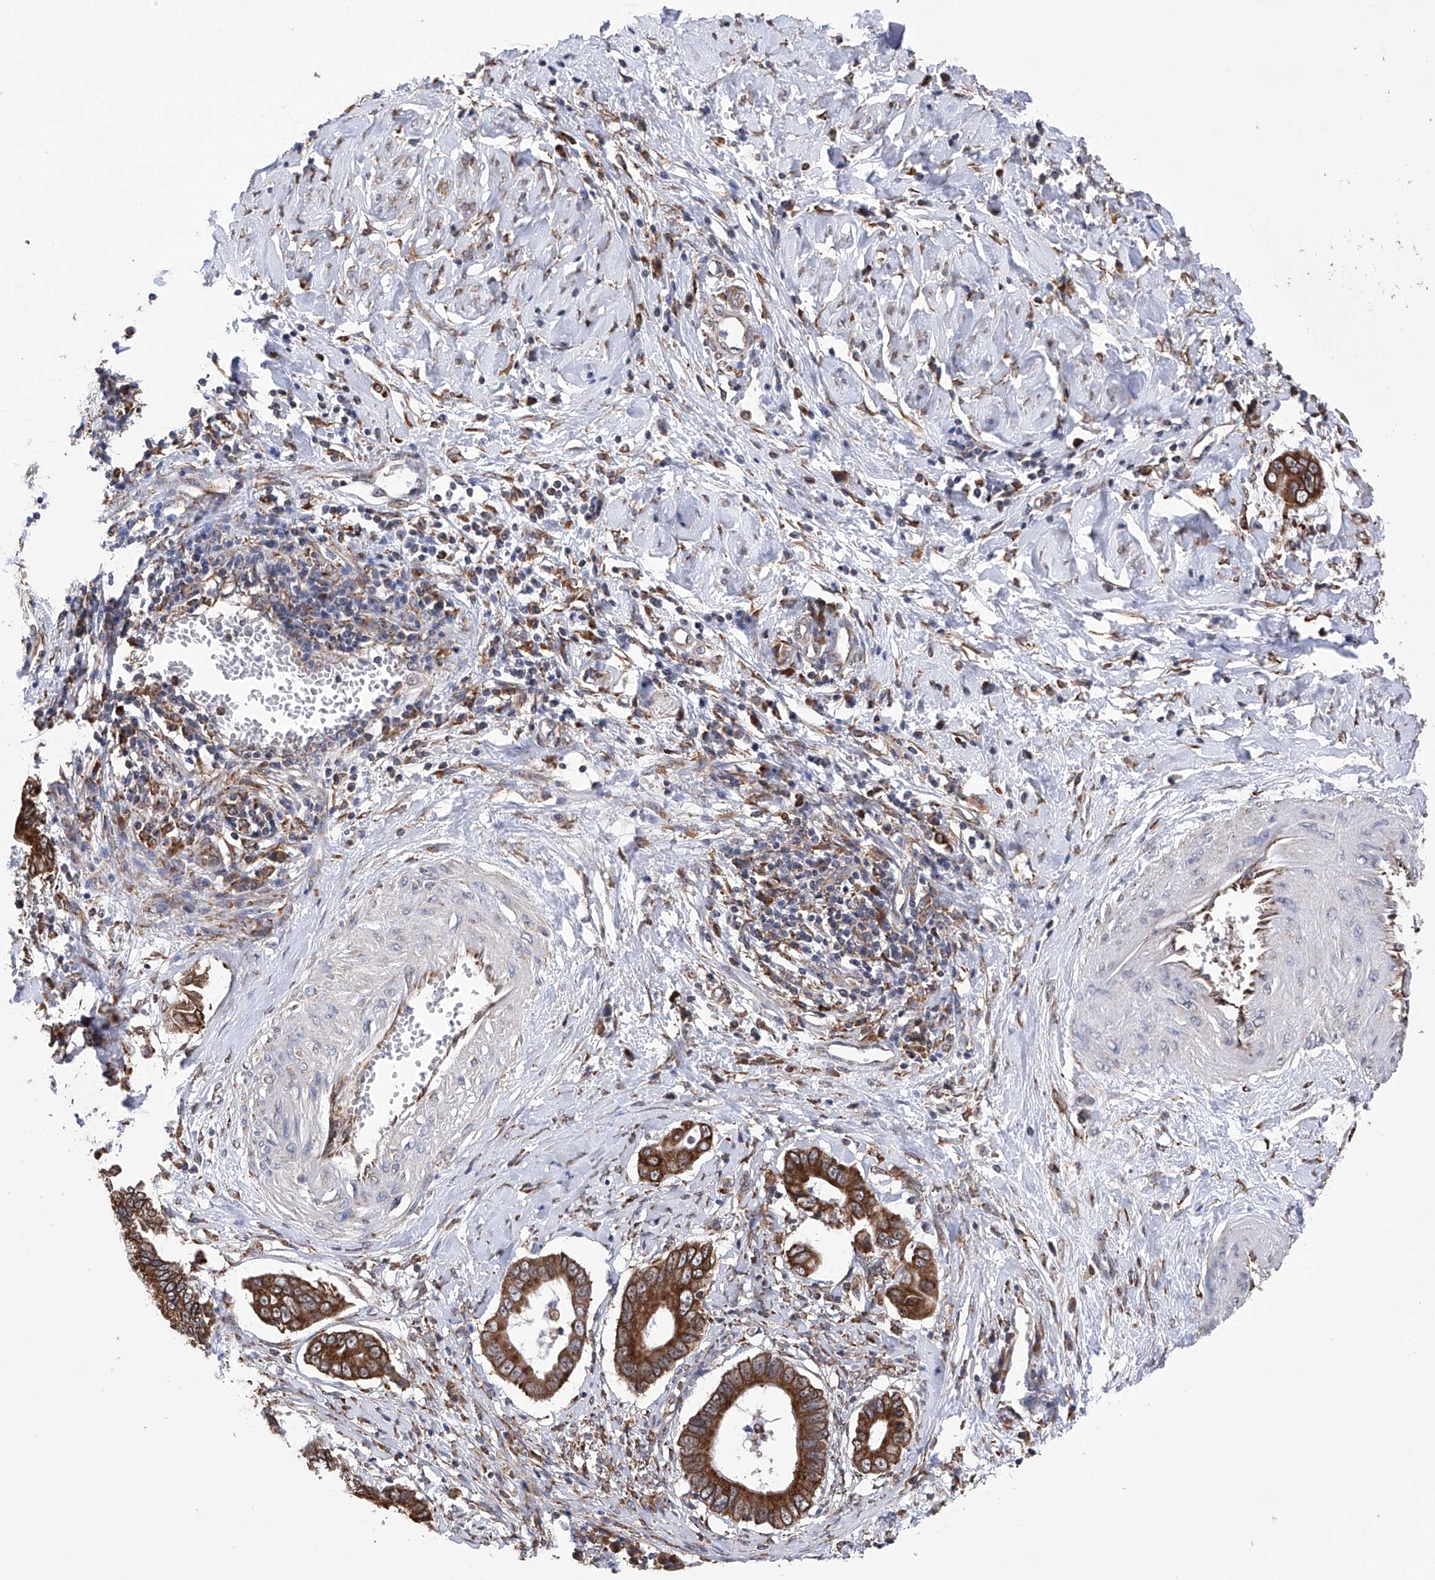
{"staining": {"intensity": "strong", "quantity": ">75%", "location": "cytoplasmic/membranous"}, "tissue": "cervical cancer", "cell_type": "Tumor cells", "image_type": "cancer", "snomed": [{"axis": "morphology", "description": "Adenocarcinoma, NOS"}, {"axis": "topography", "description": "Cervix"}], "caption": "A micrograph of adenocarcinoma (cervical) stained for a protein exhibits strong cytoplasmic/membranous brown staining in tumor cells. Ihc stains the protein of interest in brown and the nuclei are stained blue.", "gene": "DNAH8", "patient": {"sex": "female", "age": 44}}